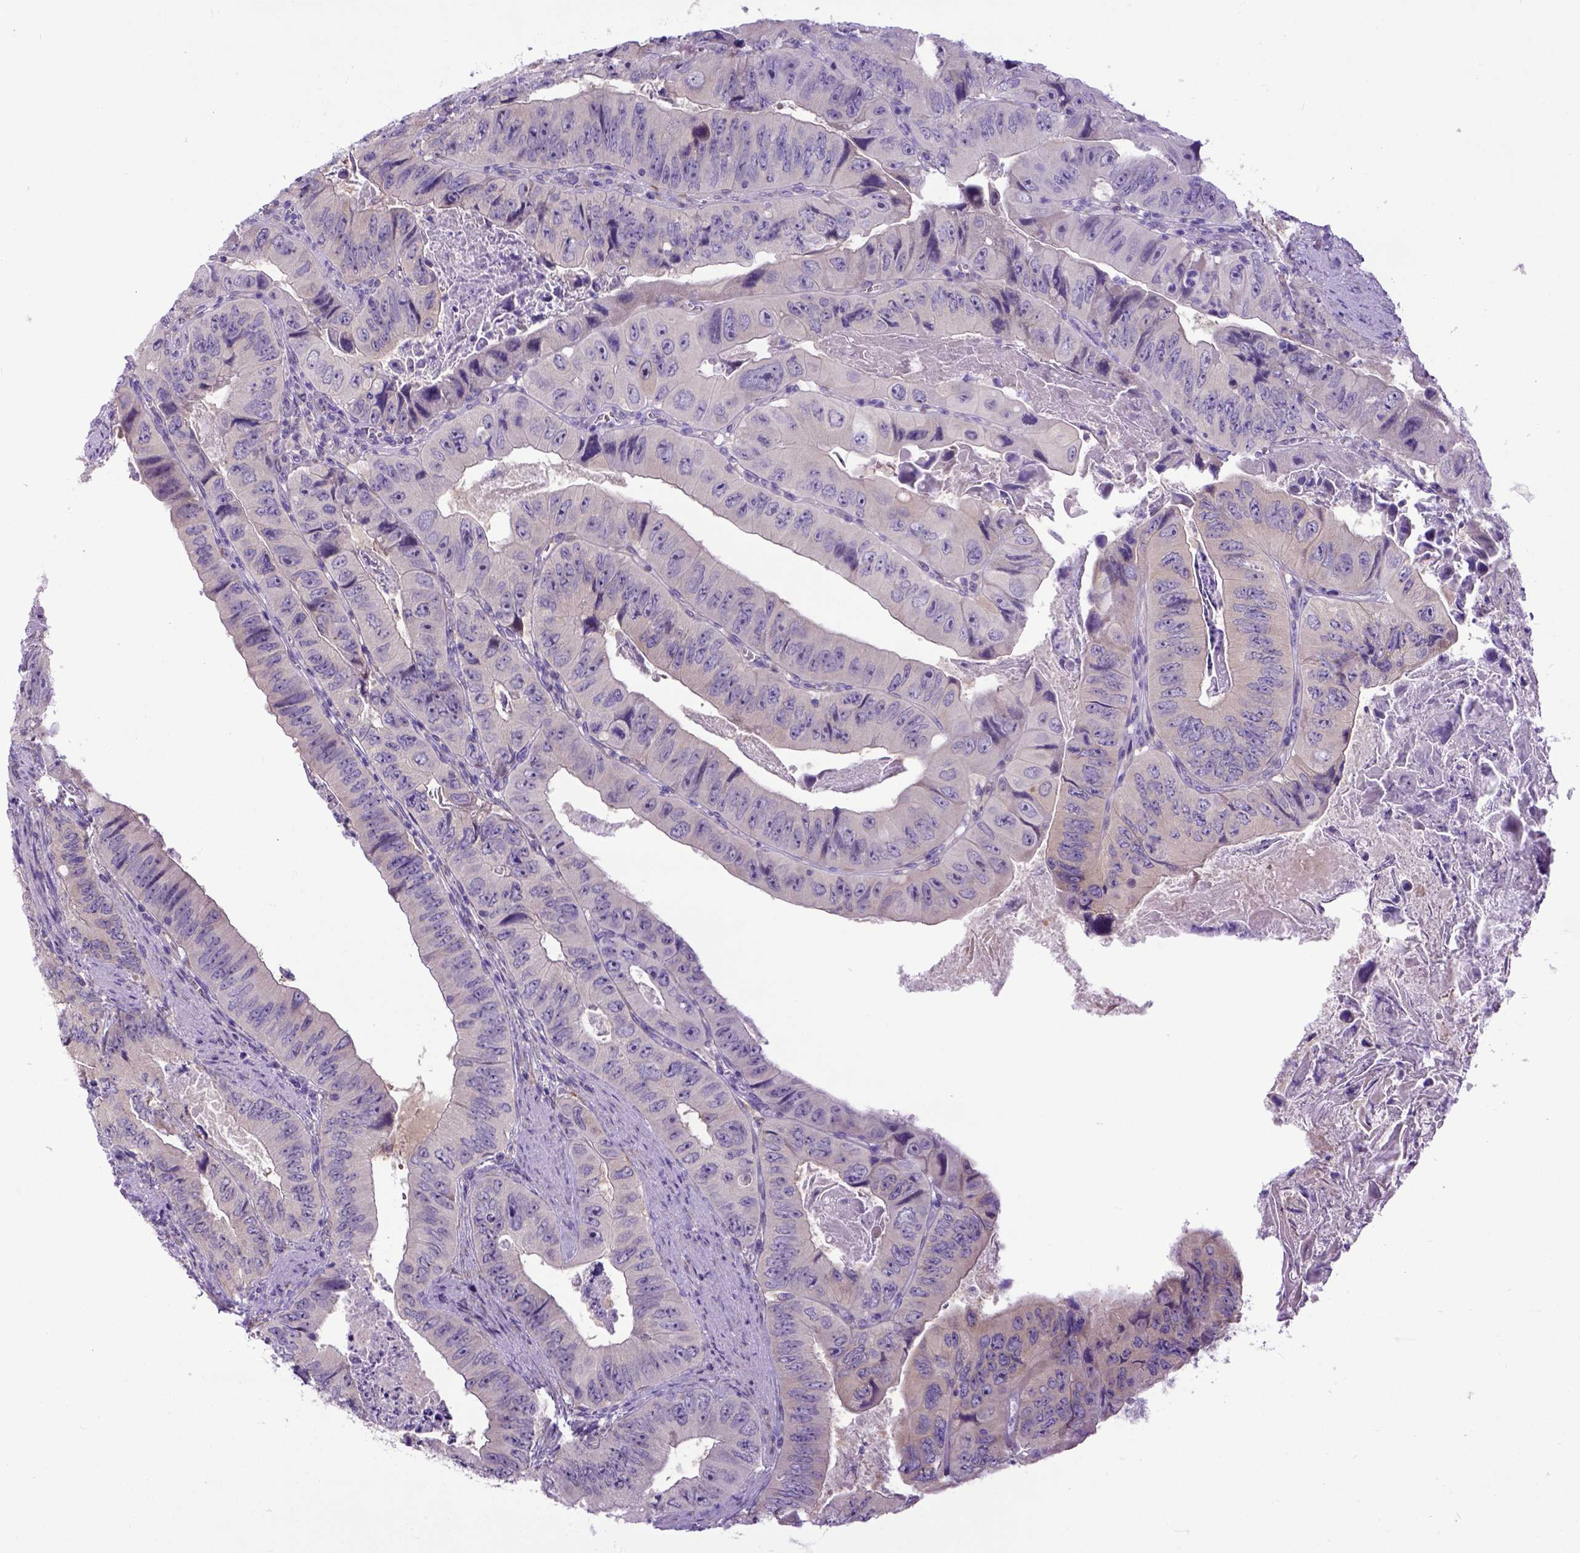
{"staining": {"intensity": "negative", "quantity": "none", "location": "none"}, "tissue": "colorectal cancer", "cell_type": "Tumor cells", "image_type": "cancer", "snomed": [{"axis": "morphology", "description": "Adenocarcinoma, NOS"}, {"axis": "topography", "description": "Colon"}], "caption": "Protein analysis of adenocarcinoma (colorectal) demonstrates no significant expression in tumor cells.", "gene": "NEK5", "patient": {"sex": "female", "age": 84}}